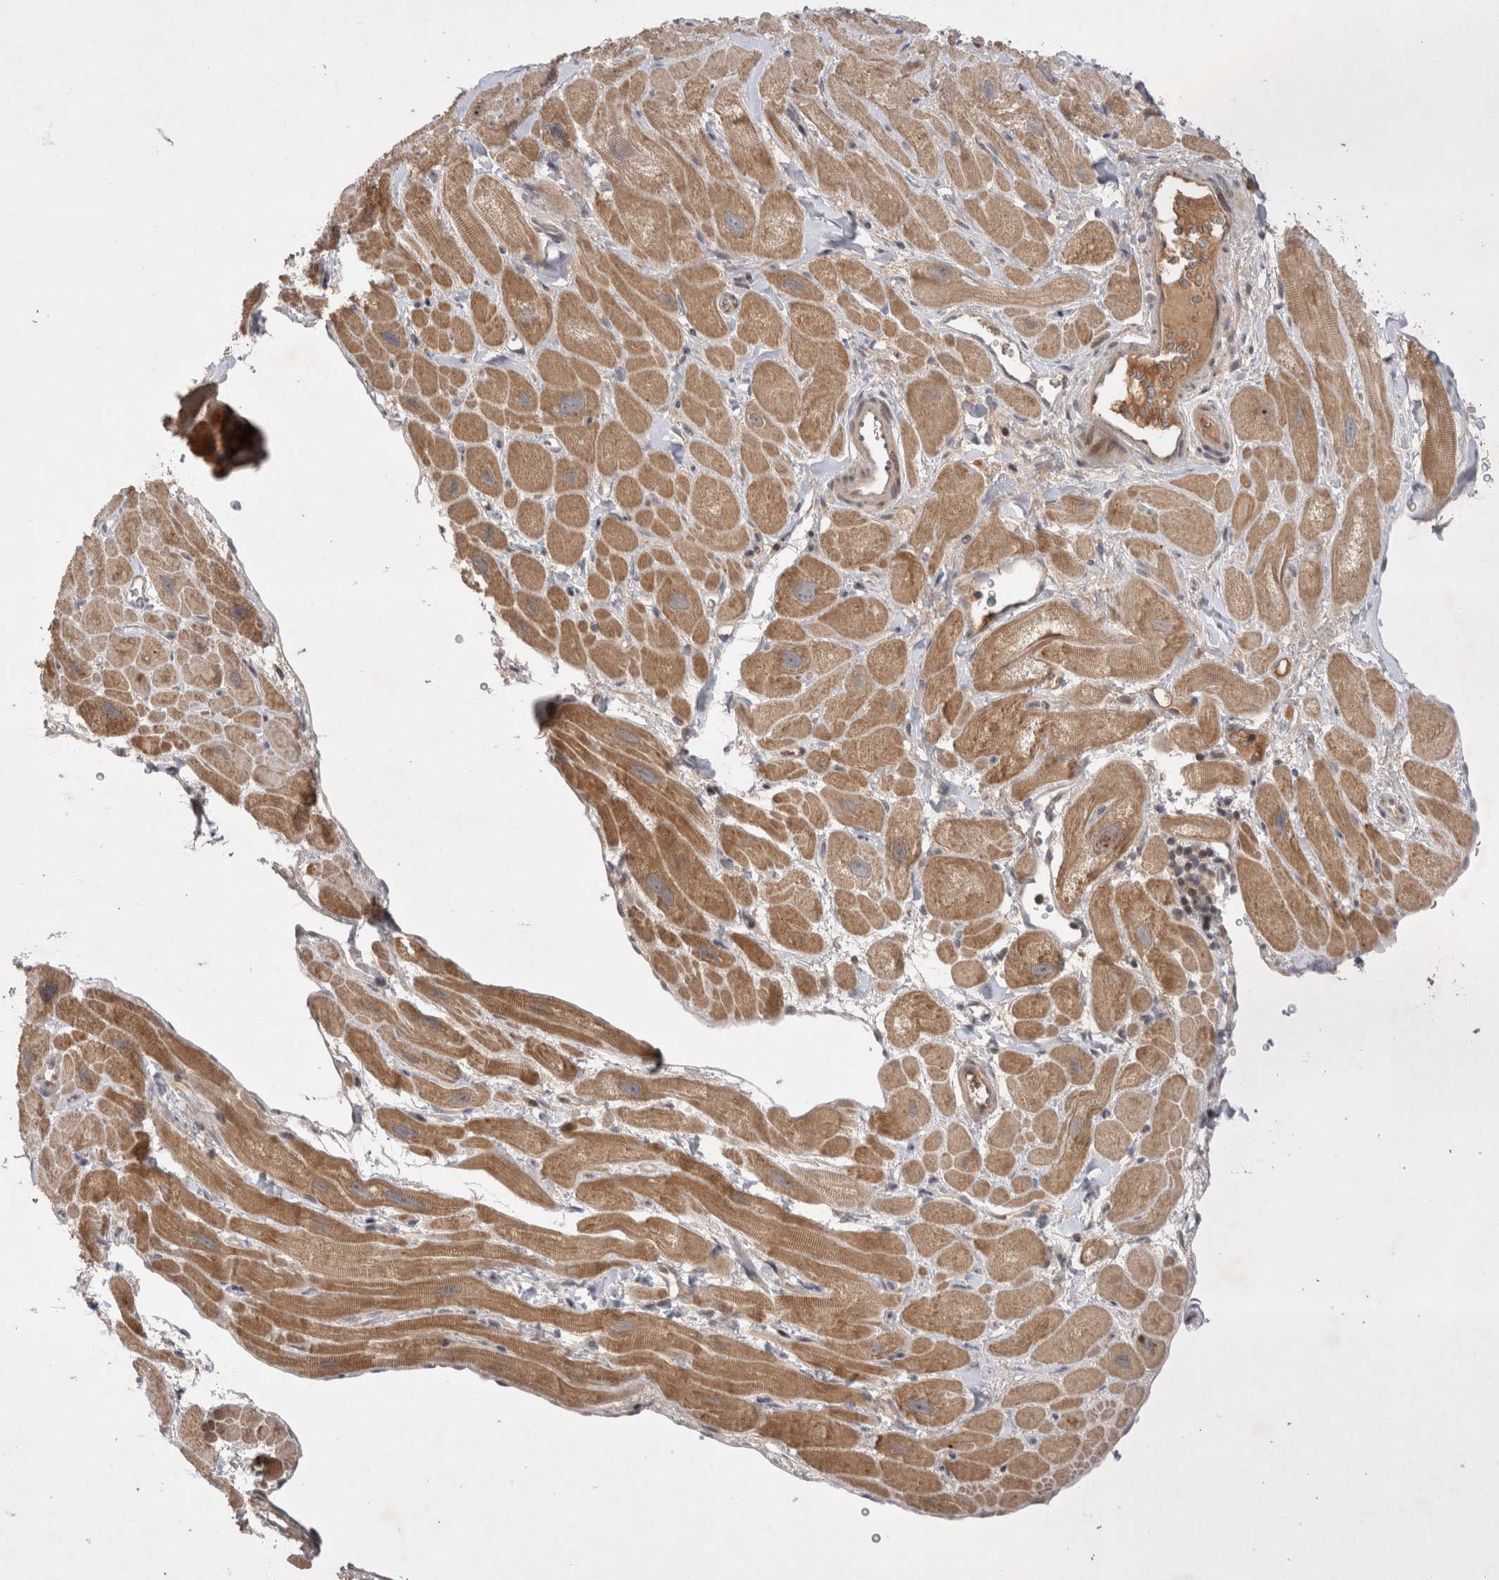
{"staining": {"intensity": "moderate", "quantity": ">75%", "location": "cytoplasmic/membranous"}, "tissue": "heart muscle", "cell_type": "Cardiomyocytes", "image_type": "normal", "snomed": [{"axis": "morphology", "description": "Normal tissue, NOS"}, {"axis": "topography", "description": "Heart"}], "caption": "Protein staining displays moderate cytoplasmic/membranous positivity in approximately >75% of cardiomyocytes in unremarkable heart muscle.", "gene": "PLEKHM1", "patient": {"sex": "male", "age": 49}}